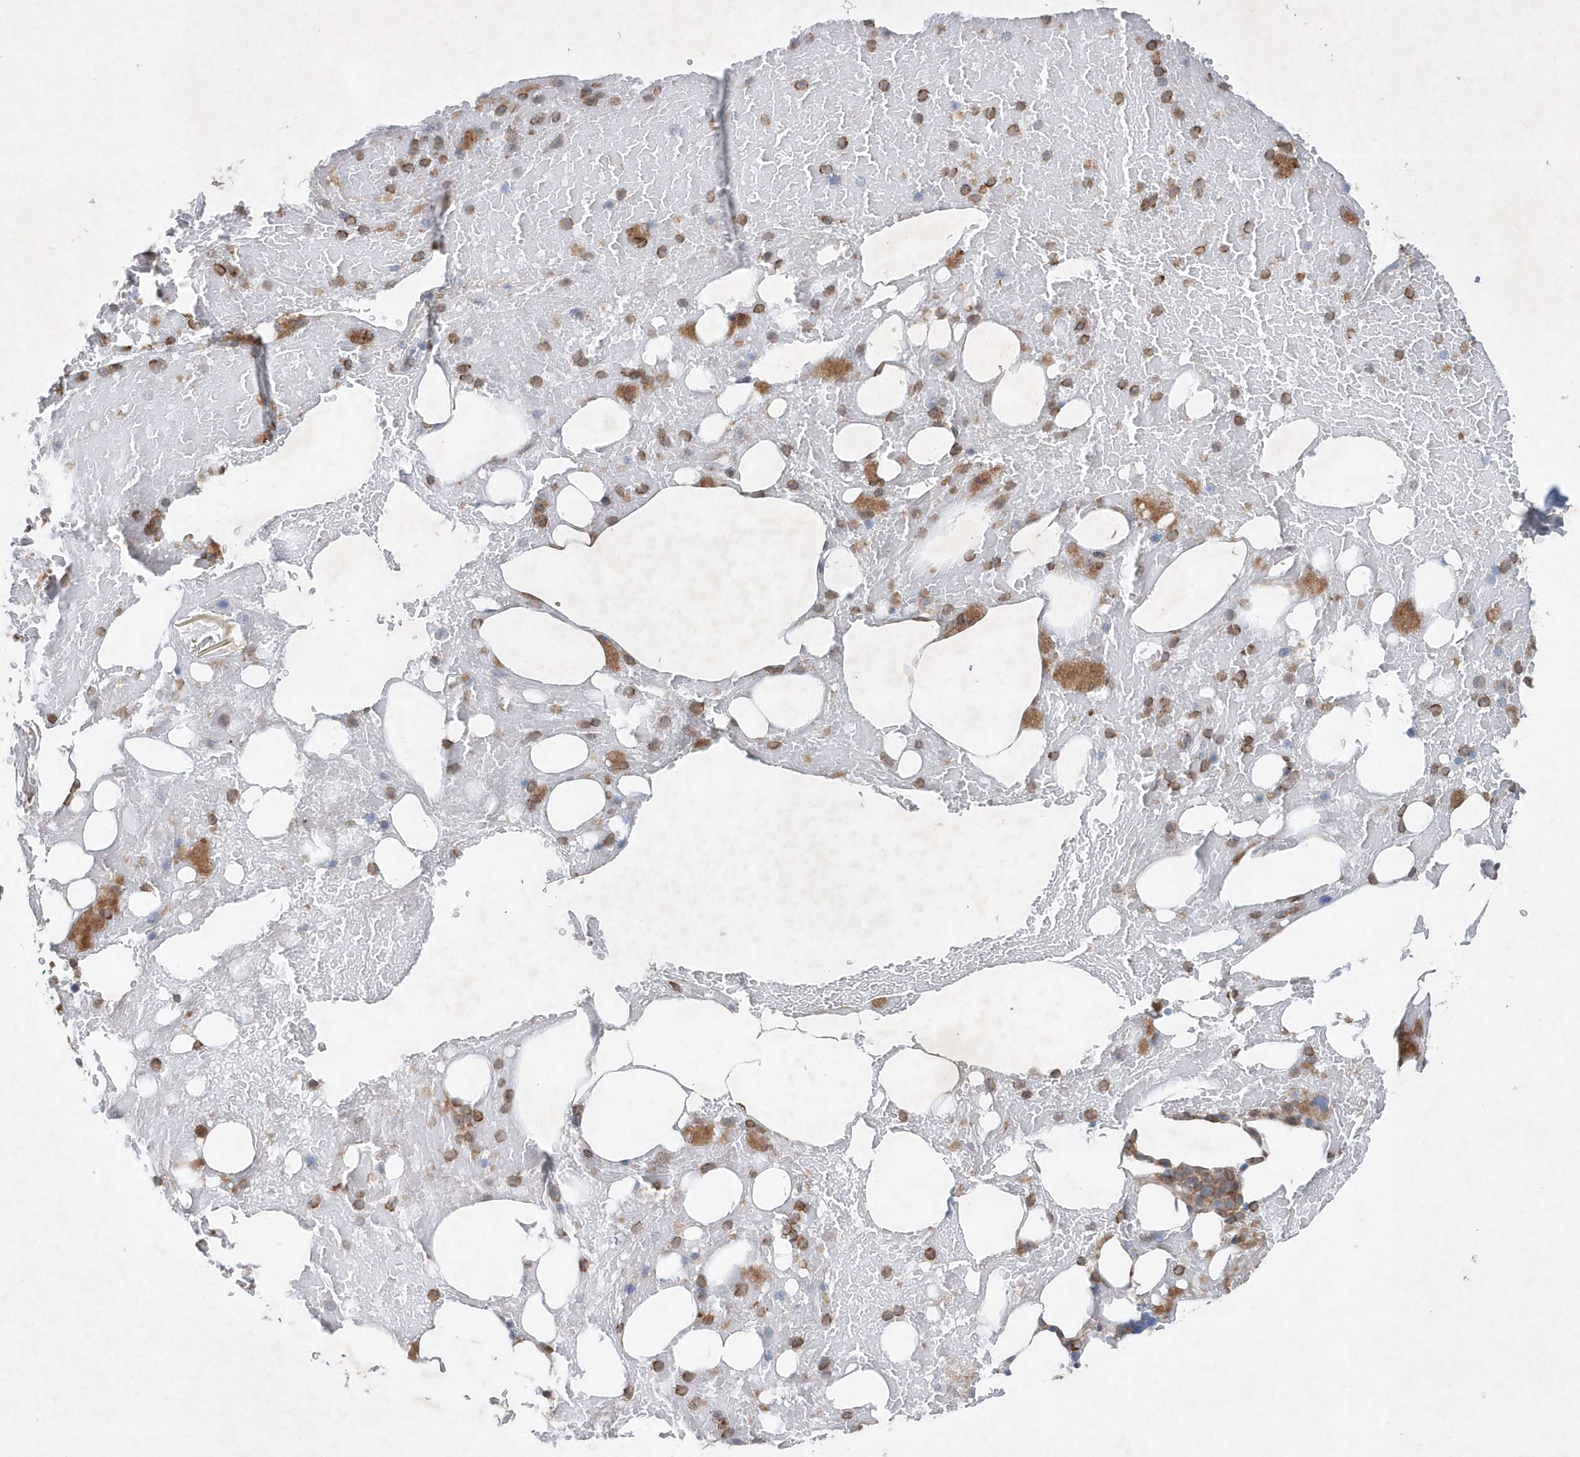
{"staining": {"intensity": "moderate", "quantity": "25%-75%", "location": "cytoplasmic/membranous"}, "tissue": "bone marrow", "cell_type": "Hematopoietic cells", "image_type": "normal", "snomed": [{"axis": "morphology", "description": "Normal tissue, NOS"}, {"axis": "topography", "description": "Bone marrow"}], "caption": "A medium amount of moderate cytoplasmic/membranous staining is present in approximately 25%-75% of hematopoietic cells in benign bone marrow. The staining was performed using DAB (3,3'-diaminobenzidine), with brown indicating positive protein expression. Nuclei are stained blue with hematoxylin.", "gene": "P2RY10", "patient": {"sex": "male", "age": 60}}